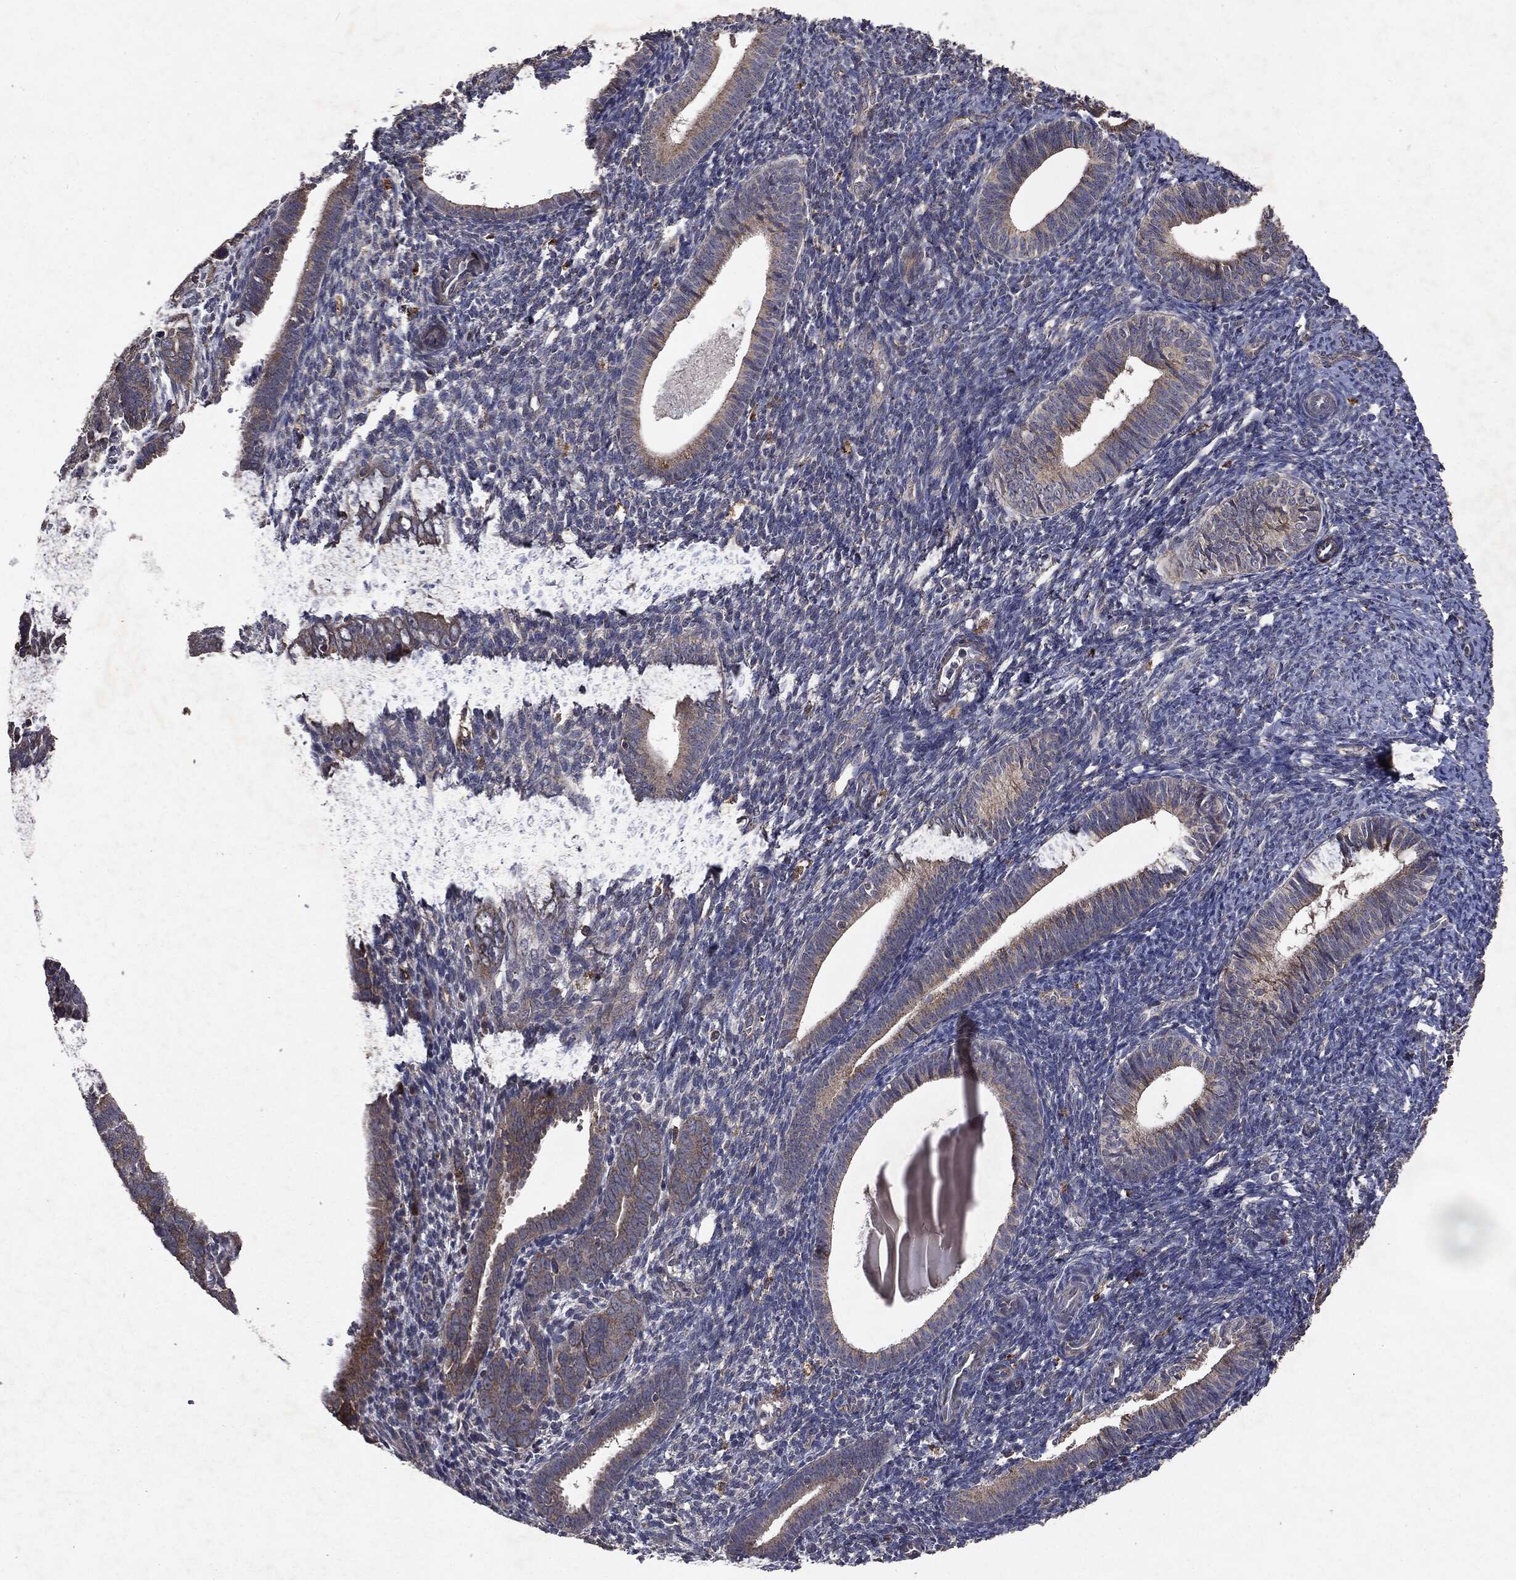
{"staining": {"intensity": "negative", "quantity": "none", "location": "none"}, "tissue": "endometrial cancer", "cell_type": "Tumor cells", "image_type": "cancer", "snomed": [{"axis": "morphology", "description": "Adenocarcinoma, NOS"}, {"axis": "topography", "description": "Endometrium"}], "caption": "Immunohistochemical staining of human adenocarcinoma (endometrial) reveals no significant positivity in tumor cells.", "gene": "PTEN", "patient": {"sex": "female", "age": 82}}